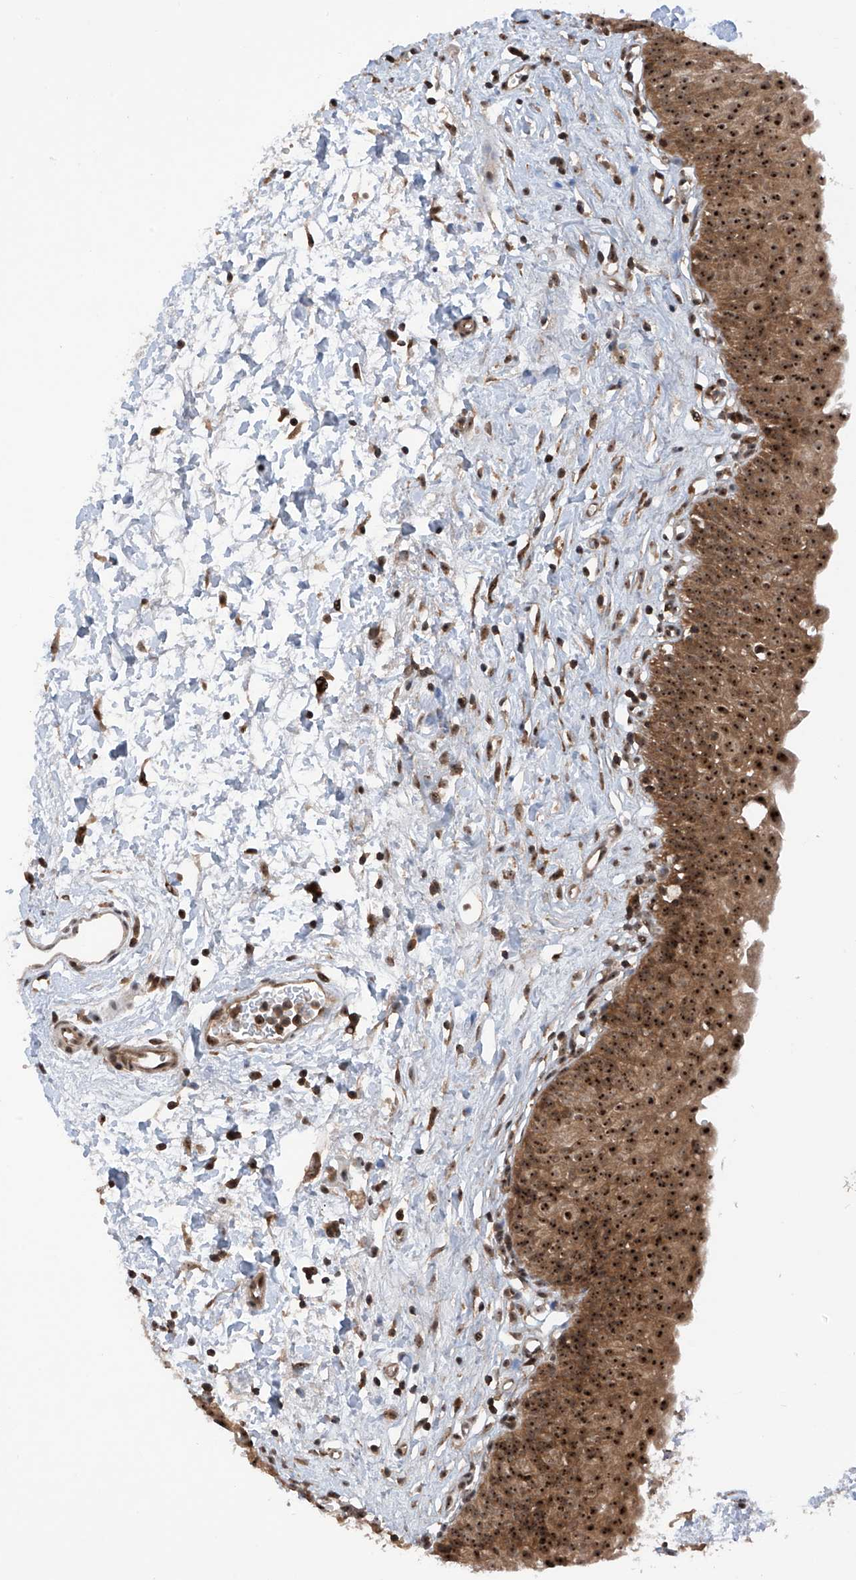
{"staining": {"intensity": "strong", "quantity": ">75%", "location": "cytoplasmic/membranous,nuclear"}, "tissue": "urinary bladder", "cell_type": "Urothelial cells", "image_type": "normal", "snomed": [{"axis": "morphology", "description": "Normal tissue, NOS"}, {"axis": "topography", "description": "Urinary bladder"}], "caption": "The photomicrograph demonstrates immunohistochemical staining of normal urinary bladder. There is strong cytoplasmic/membranous,nuclear positivity is appreciated in approximately >75% of urothelial cells.", "gene": "C1orf131", "patient": {"sex": "male", "age": 51}}